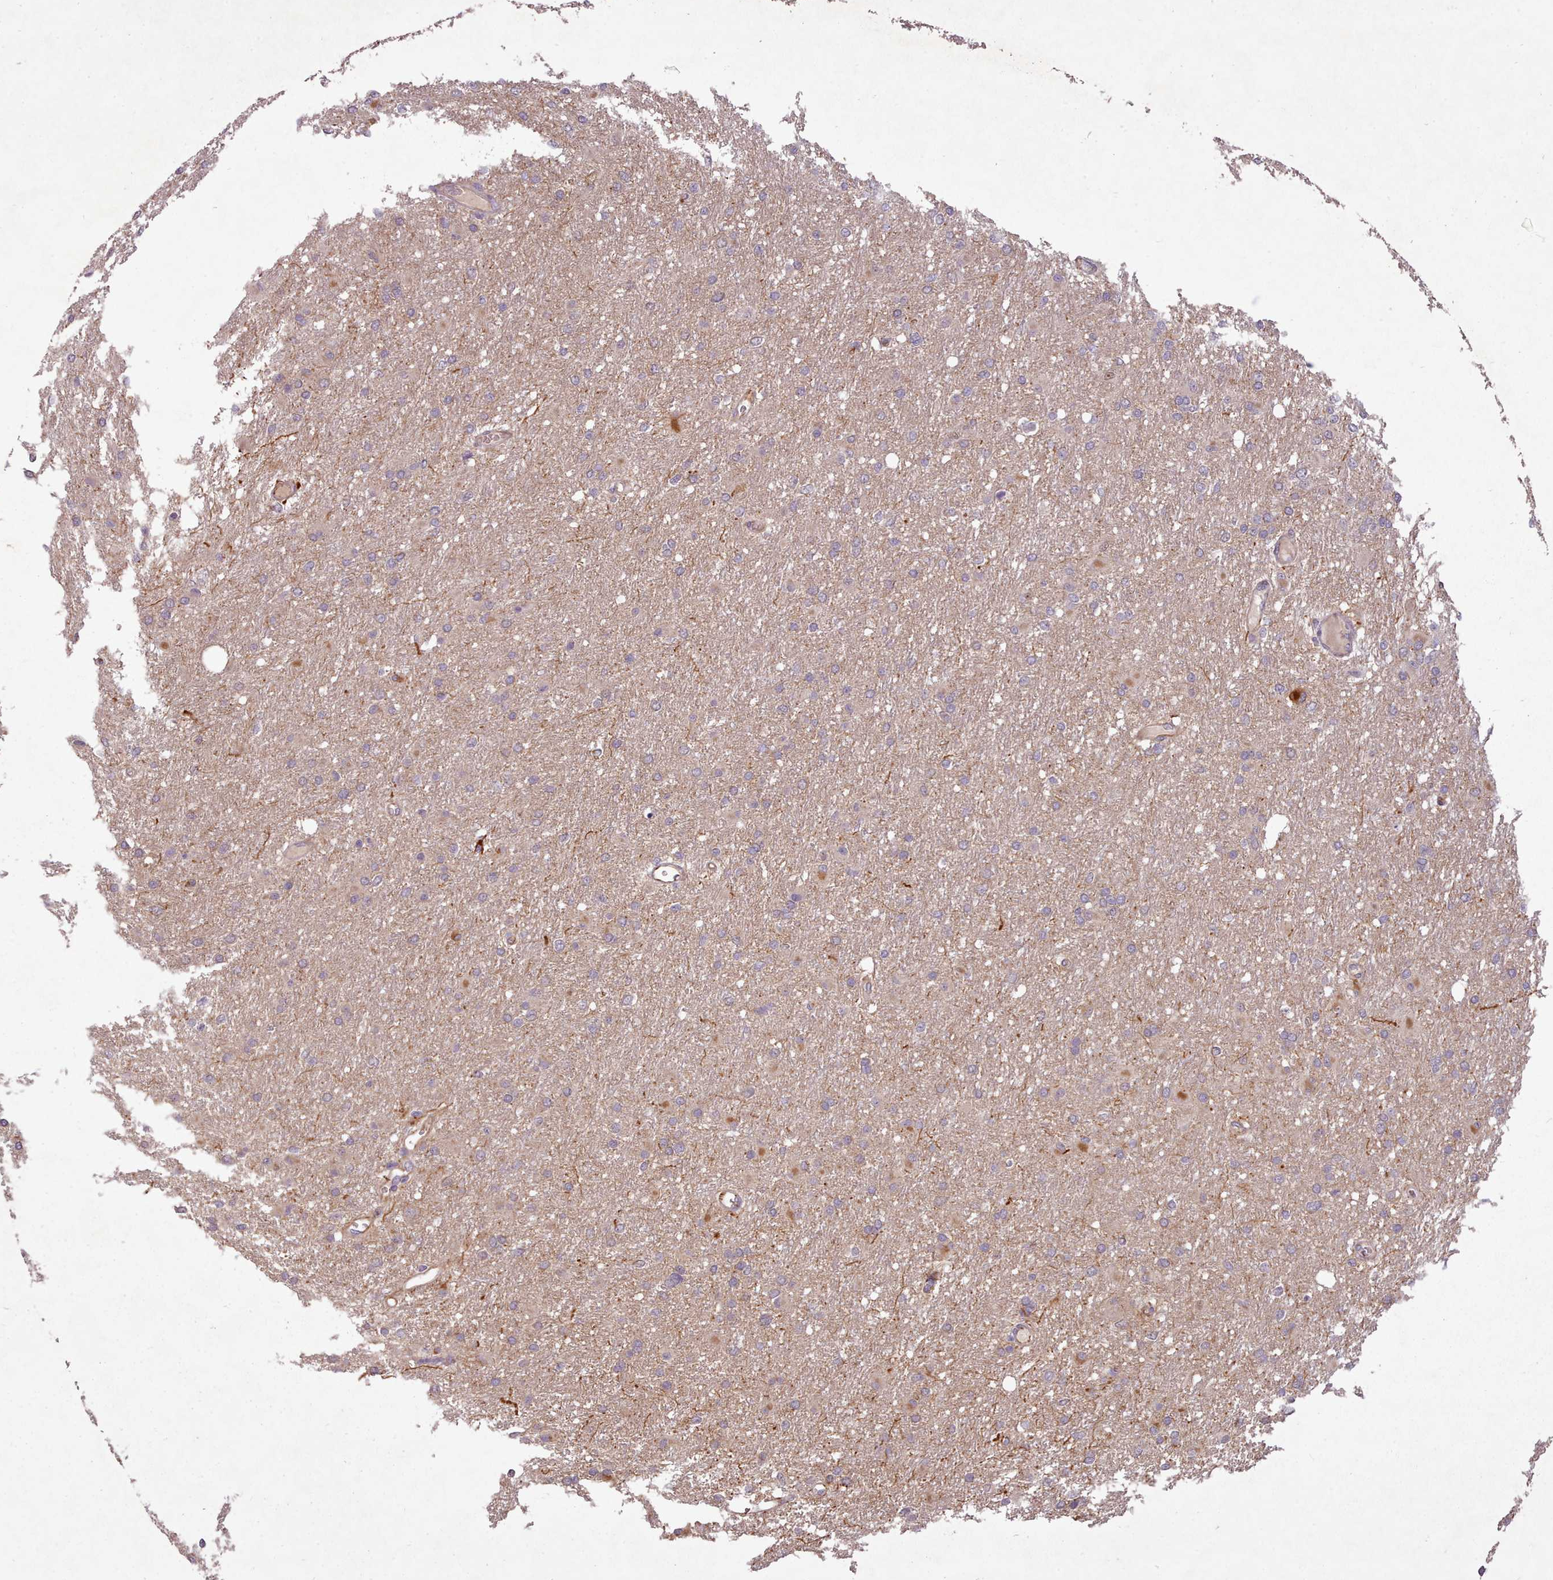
{"staining": {"intensity": "negative", "quantity": "none", "location": "none"}, "tissue": "glioma", "cell_type": "Tumor cells", "image_type": "cancer", "snomed": [{"axis": "morphology", "description": "Glioma, malignant, High grade"}, {"axis": "topography", "description": "Cerebral cortex"}], "caption": "Malignant glioma (high-grade) was stained to show a protein in brown. There is no significant positivity in tumor cells.", "gene": "GBGT1", "patient": {"sex": "female", "age": 36}}